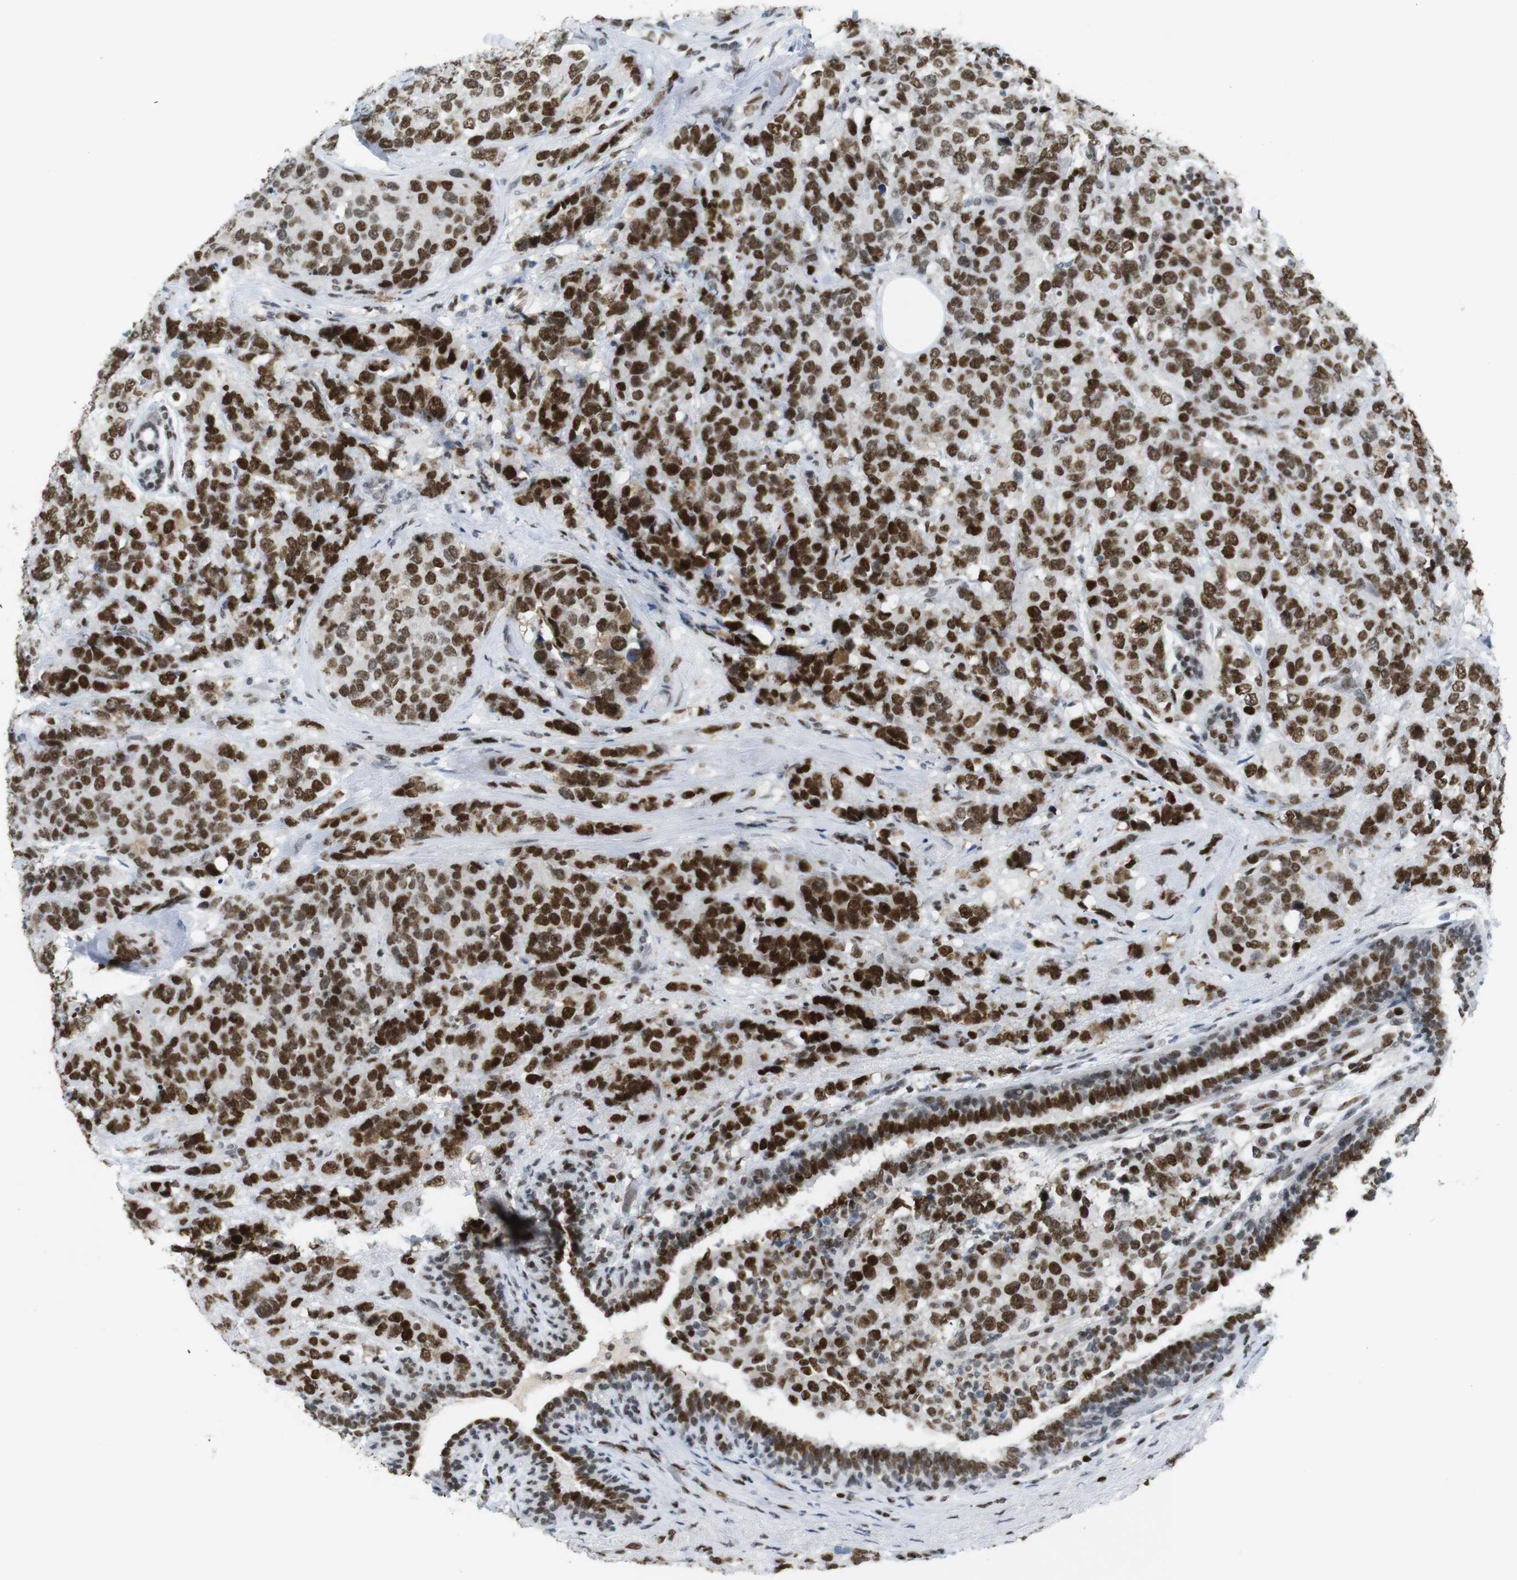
{"staining": {"intensity": "strong", "quantity": ">75%", "location": "nuclear"}, "tissue": "breast cancer", "cell_type": "Tumor cells", "image_type": "cancer", "snomed": [{"axis": "morphology", "description": "Lobular carcinoma"}, {"axis": "topography", "description": "Breast"}], "caption": "This photomicrograph demonstrates lobular carcinoma (breast) stained with immunohistochemistry (IHC) to label a protein in brown. The nuclear of tumor cells show strong positivity for the protein. Nuclei are counter-stained blue.", "gene": "RIOX2", "patient": {"sex": "female", "age": 59}}